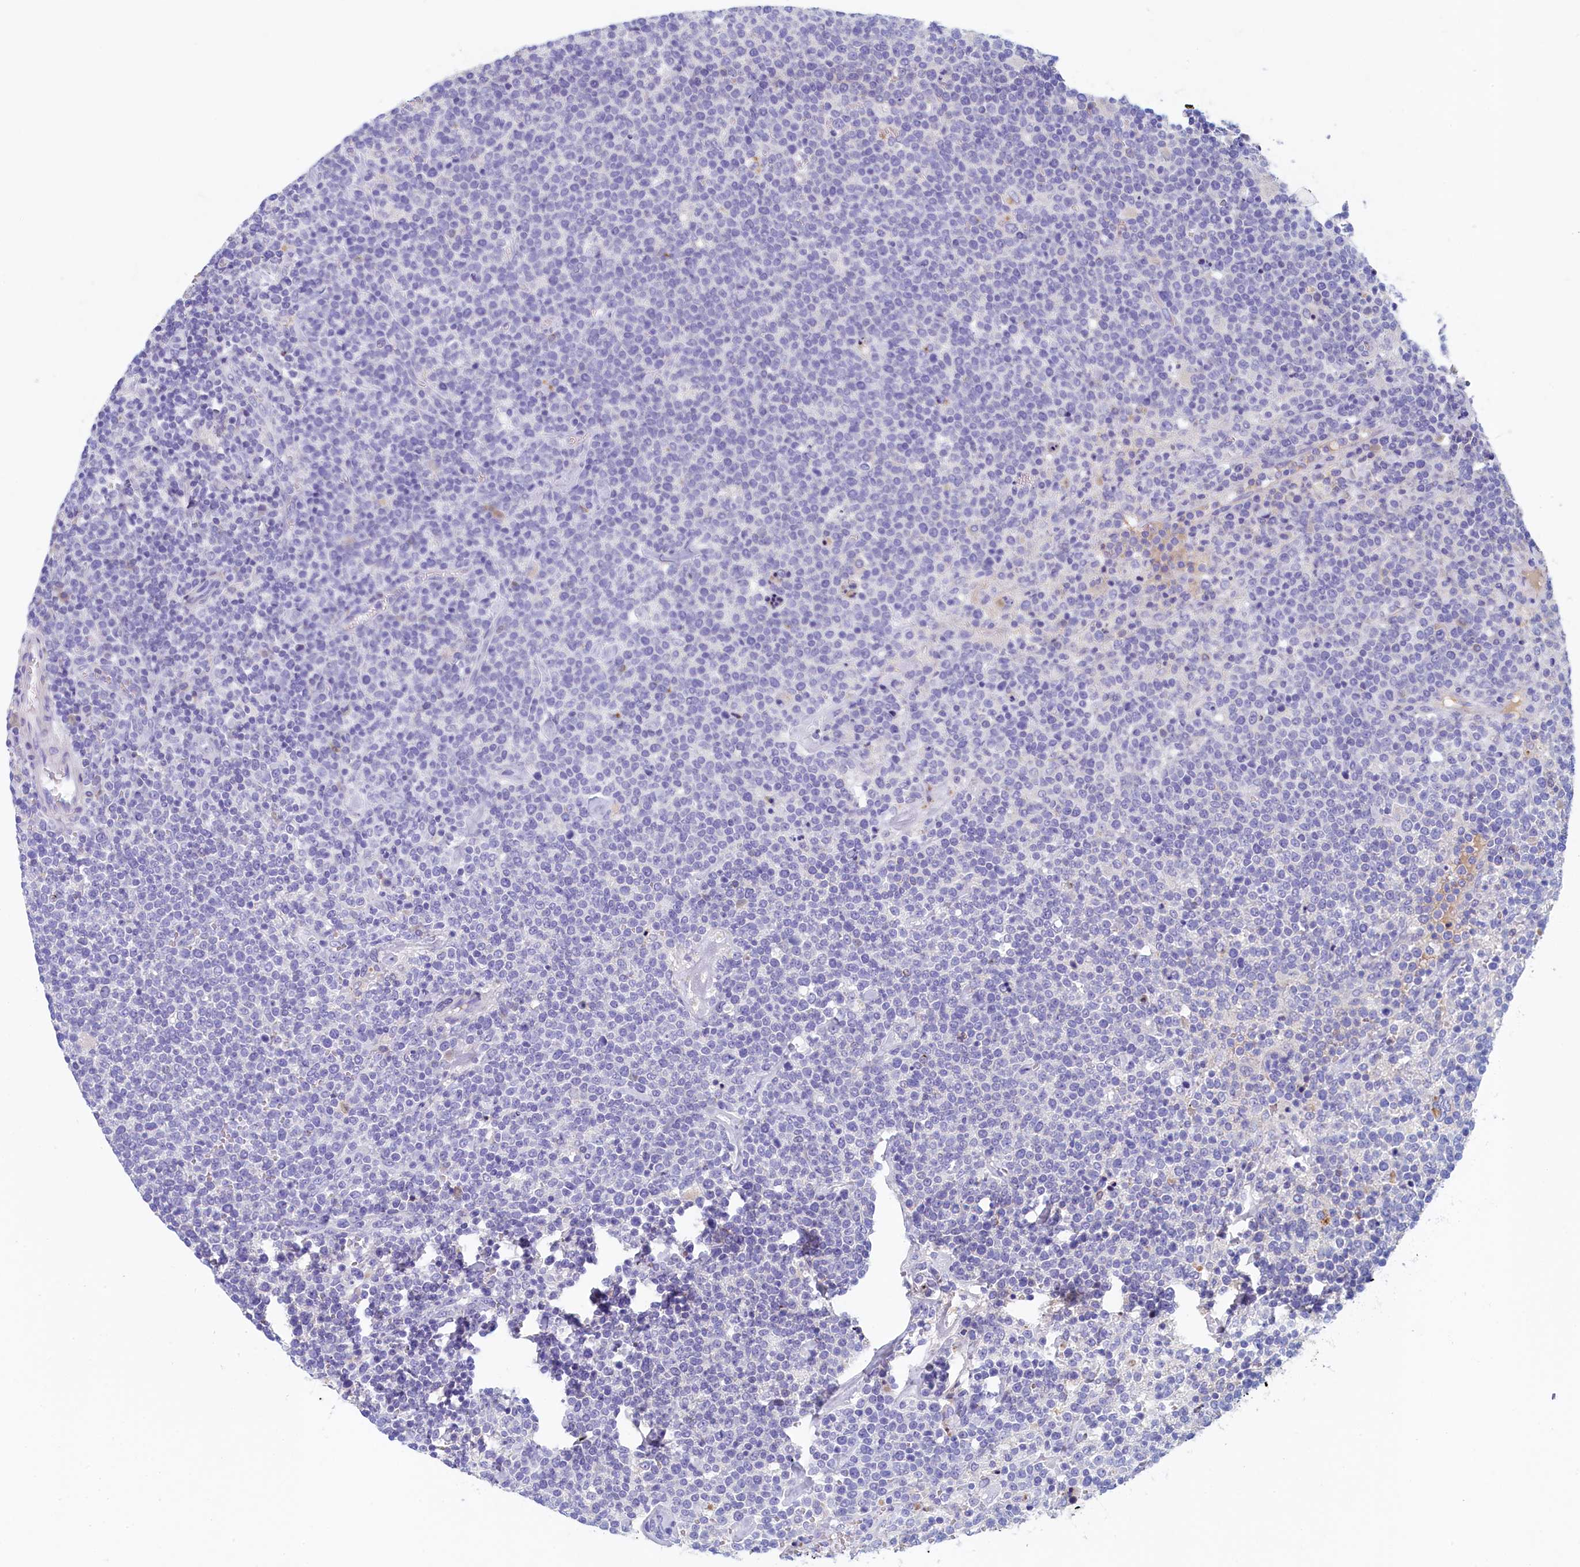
{"staining": {"intensity": "negative", "quantity": "none", "location": "none"}, "tissue": "lymphoma", "cell_type": "Tumor cells", "image_type": "cancer", "snomed": [{"axis": "morphology", "description": "Malignant lymphoma, non-Hodgkin's type, High grade"}, {"axis": "topography", "description": "Lymph node"}], "caption": "IHC image of neoplastic tissue: human lymphoma stained with DAB (3,3'-diaminobenzidine) reveals no significant protein expression in tumor cells.", "gene": "GUCA1C", "patient": {"sex": "male", "age": 61}}